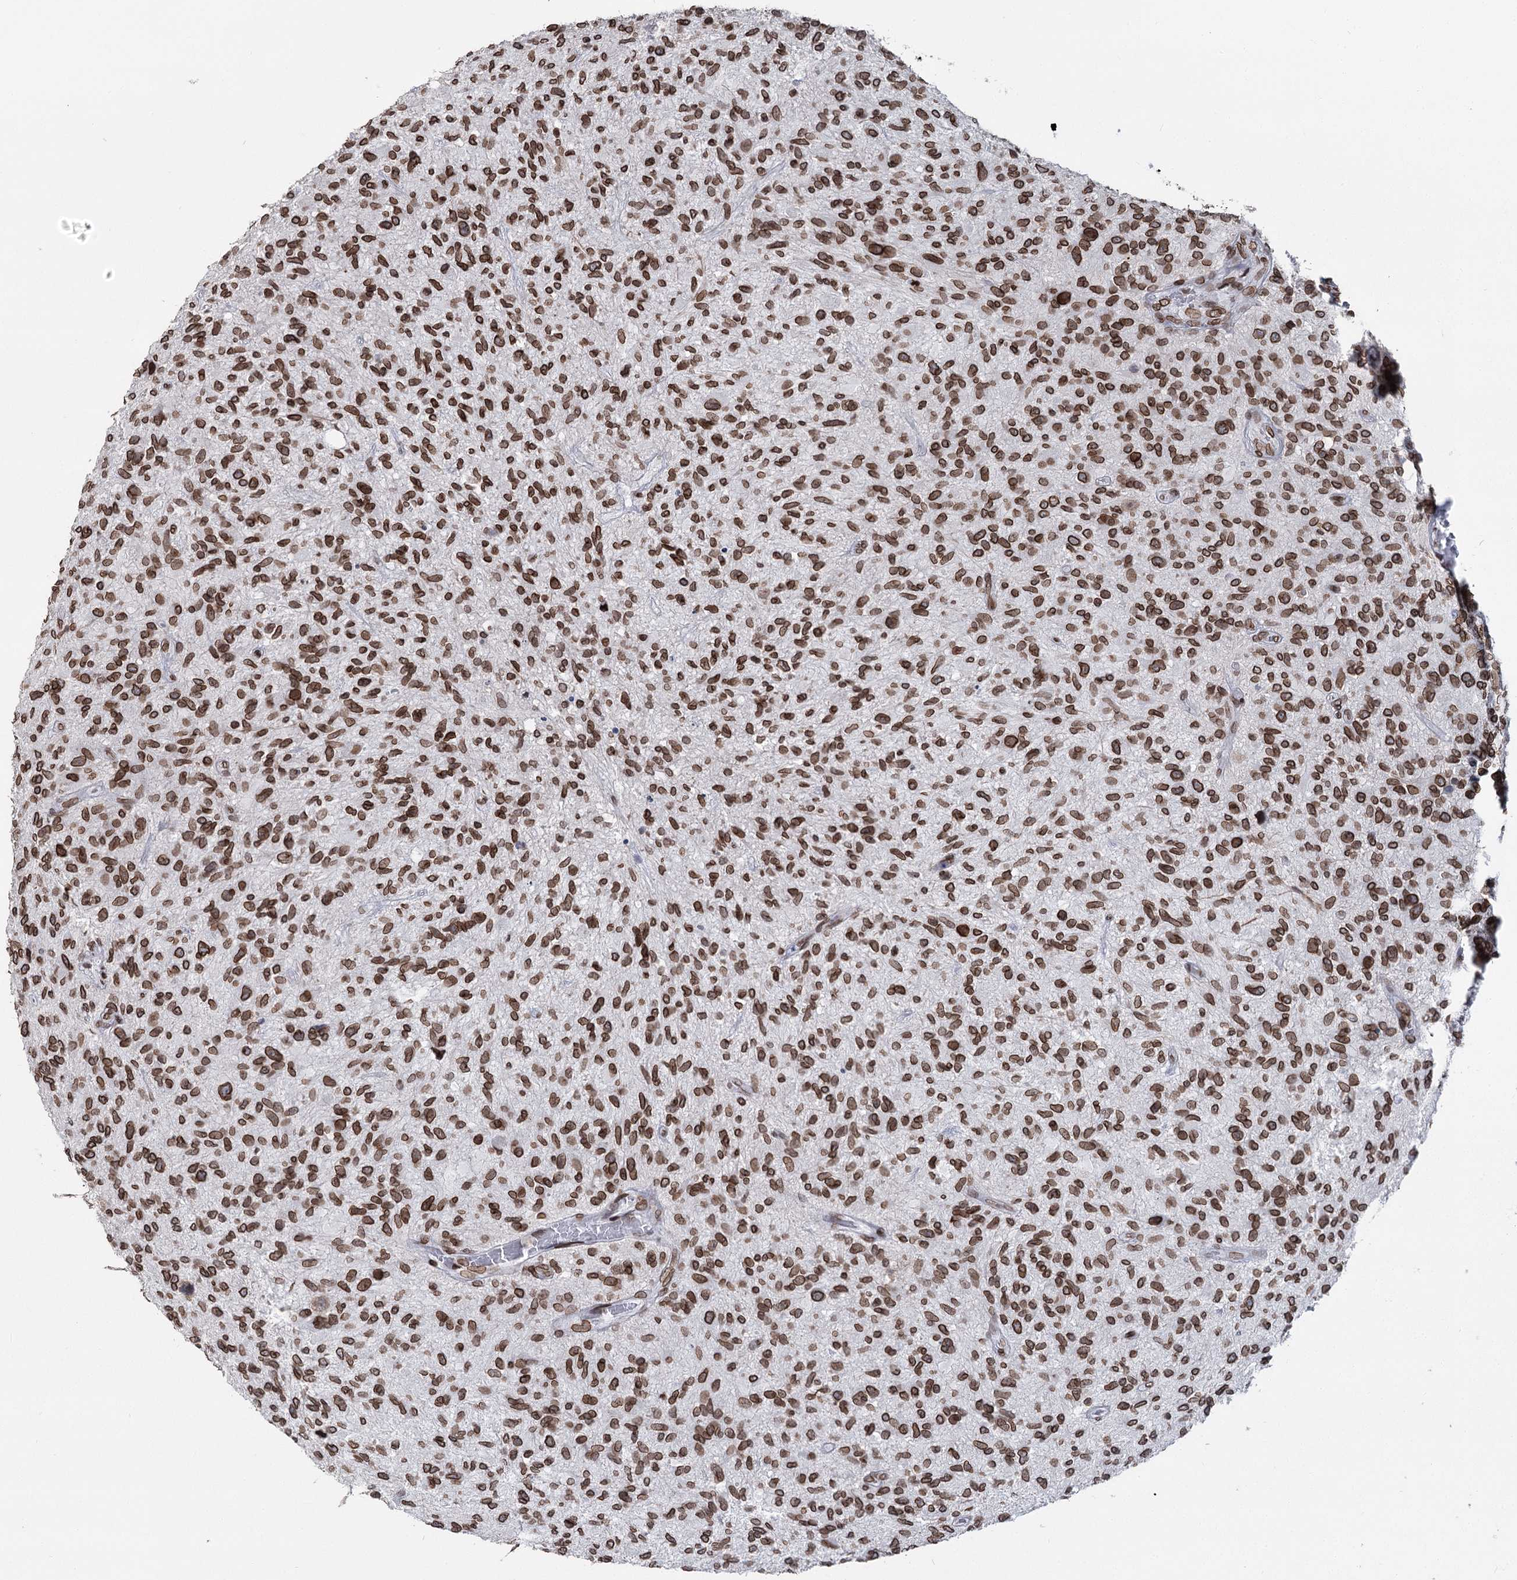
{"staining": {"intensity": "strong", "quantity": ">75%", "location": "cytoplasmic/membranous,nuclear"}, "tissue": "glioma", "cell_type": "Tumor cells", "image_type": "cancer", "snomed": [{"axis": "morphology", "description": "Glioma, malignant, High grade"}, {"axis": "topography", "description": "Brain"}], "caption": "A brown stain shows strong cytoplasmic/membranous and nuclear expression of a protein in malignant glioma (high-grade) tumor cells. (Brightfield microscopy of DAB IHC at high magnification).", "gene": "KIAA0930", "patient": {"sex": "male", "age": 47}}